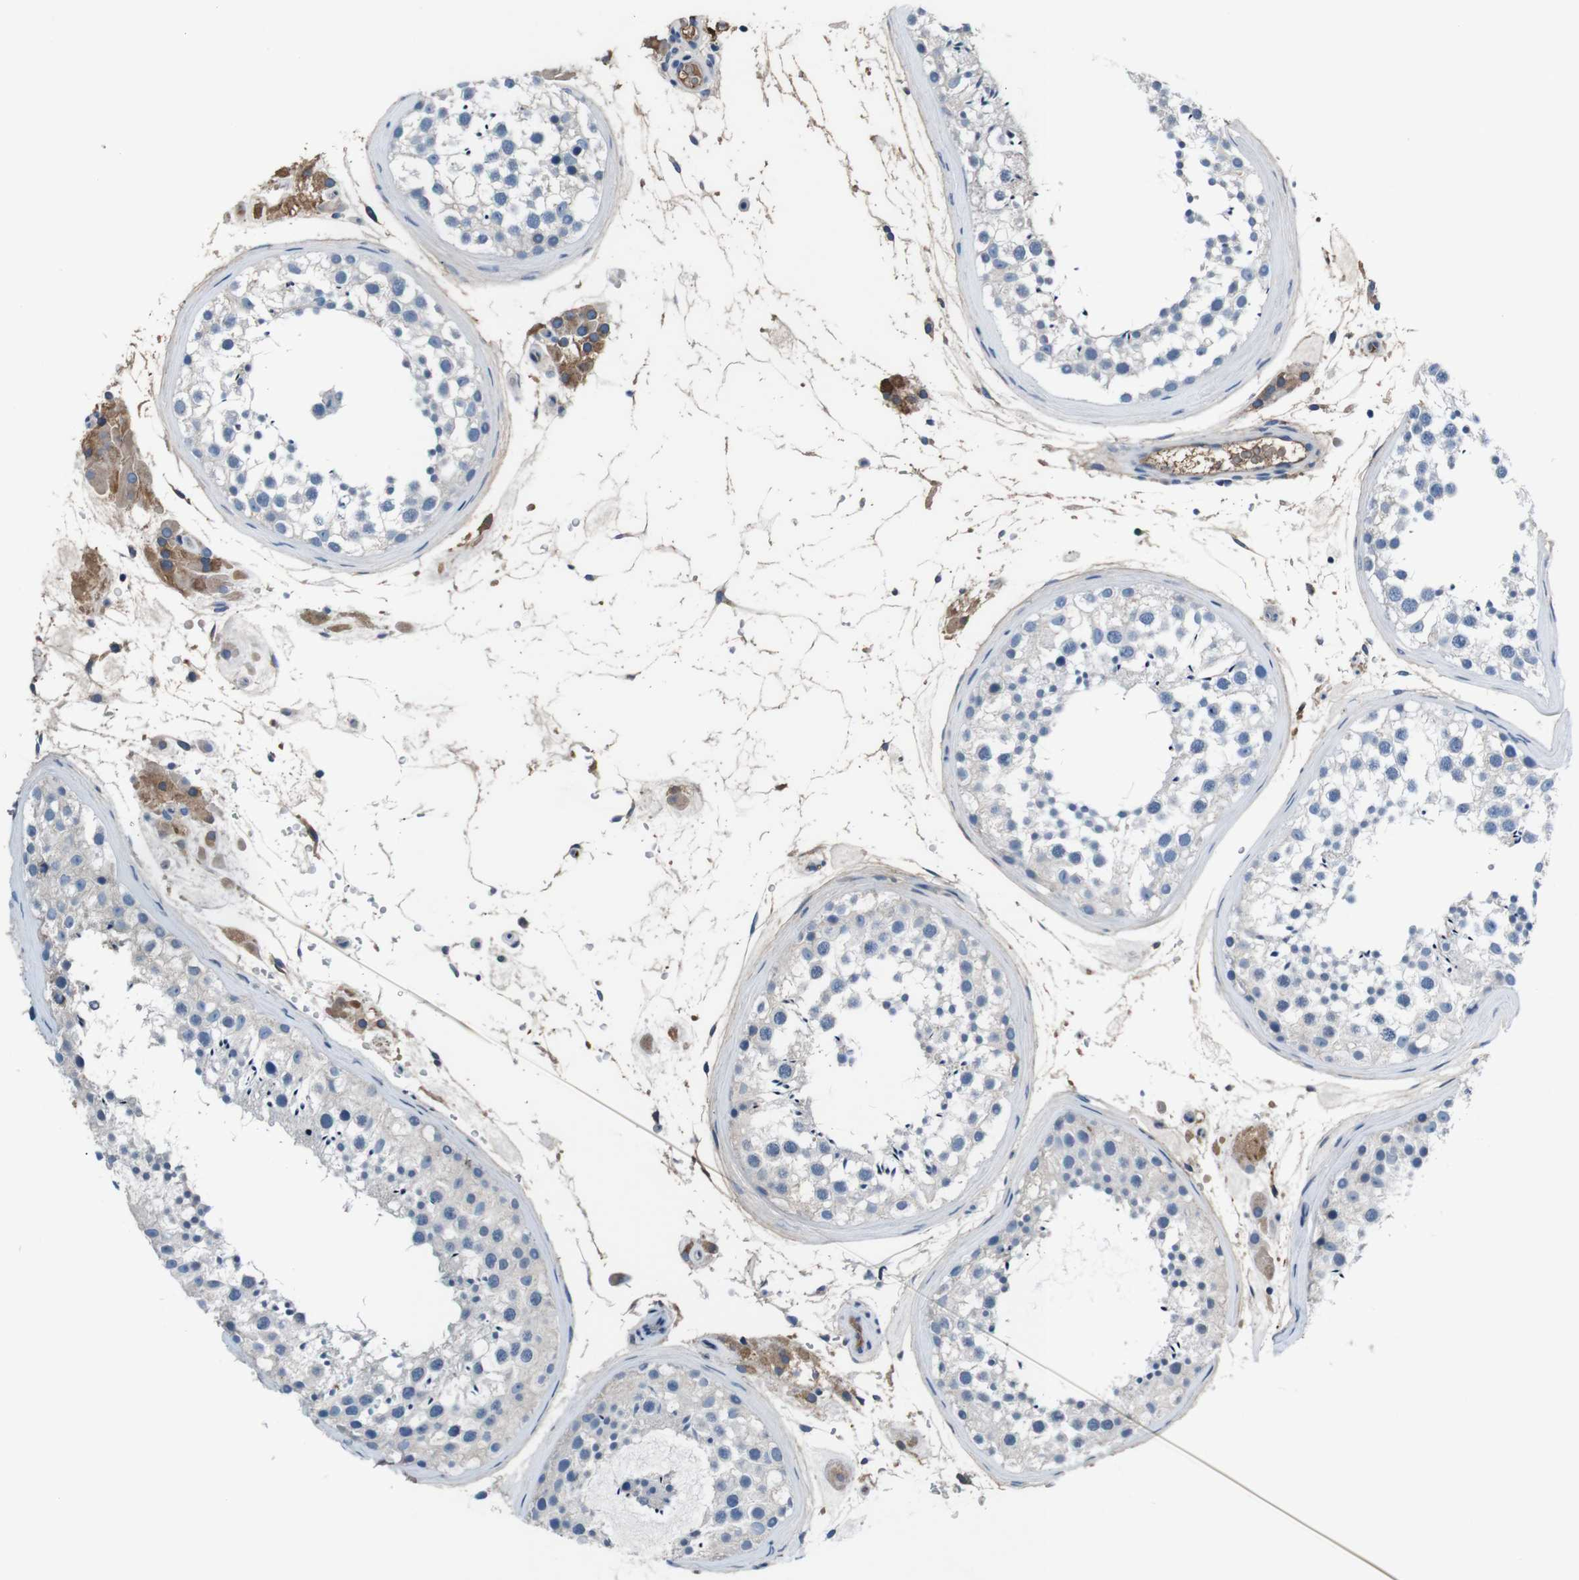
{"staining": {"intensity": "weak", "quantity": "<25%", "location": "cytoplasmic/membranous"}, "tissue": "testis", "cell_type": "Cells in seminiferous ducts", "image_type": "normal", "snomed": [{"axis": "morphology", "description": "Normal tissue, NOS"}, {"axis": "topography", "description": "Testis"}], "caption": "Immunohistochemistry micrograph of unremarkable human testis stained for a protein (brown), which shows no positivity in cells in seminiferous ducts.", "gene": "LEP", "patient": {"sex": "male", "age": 46}}